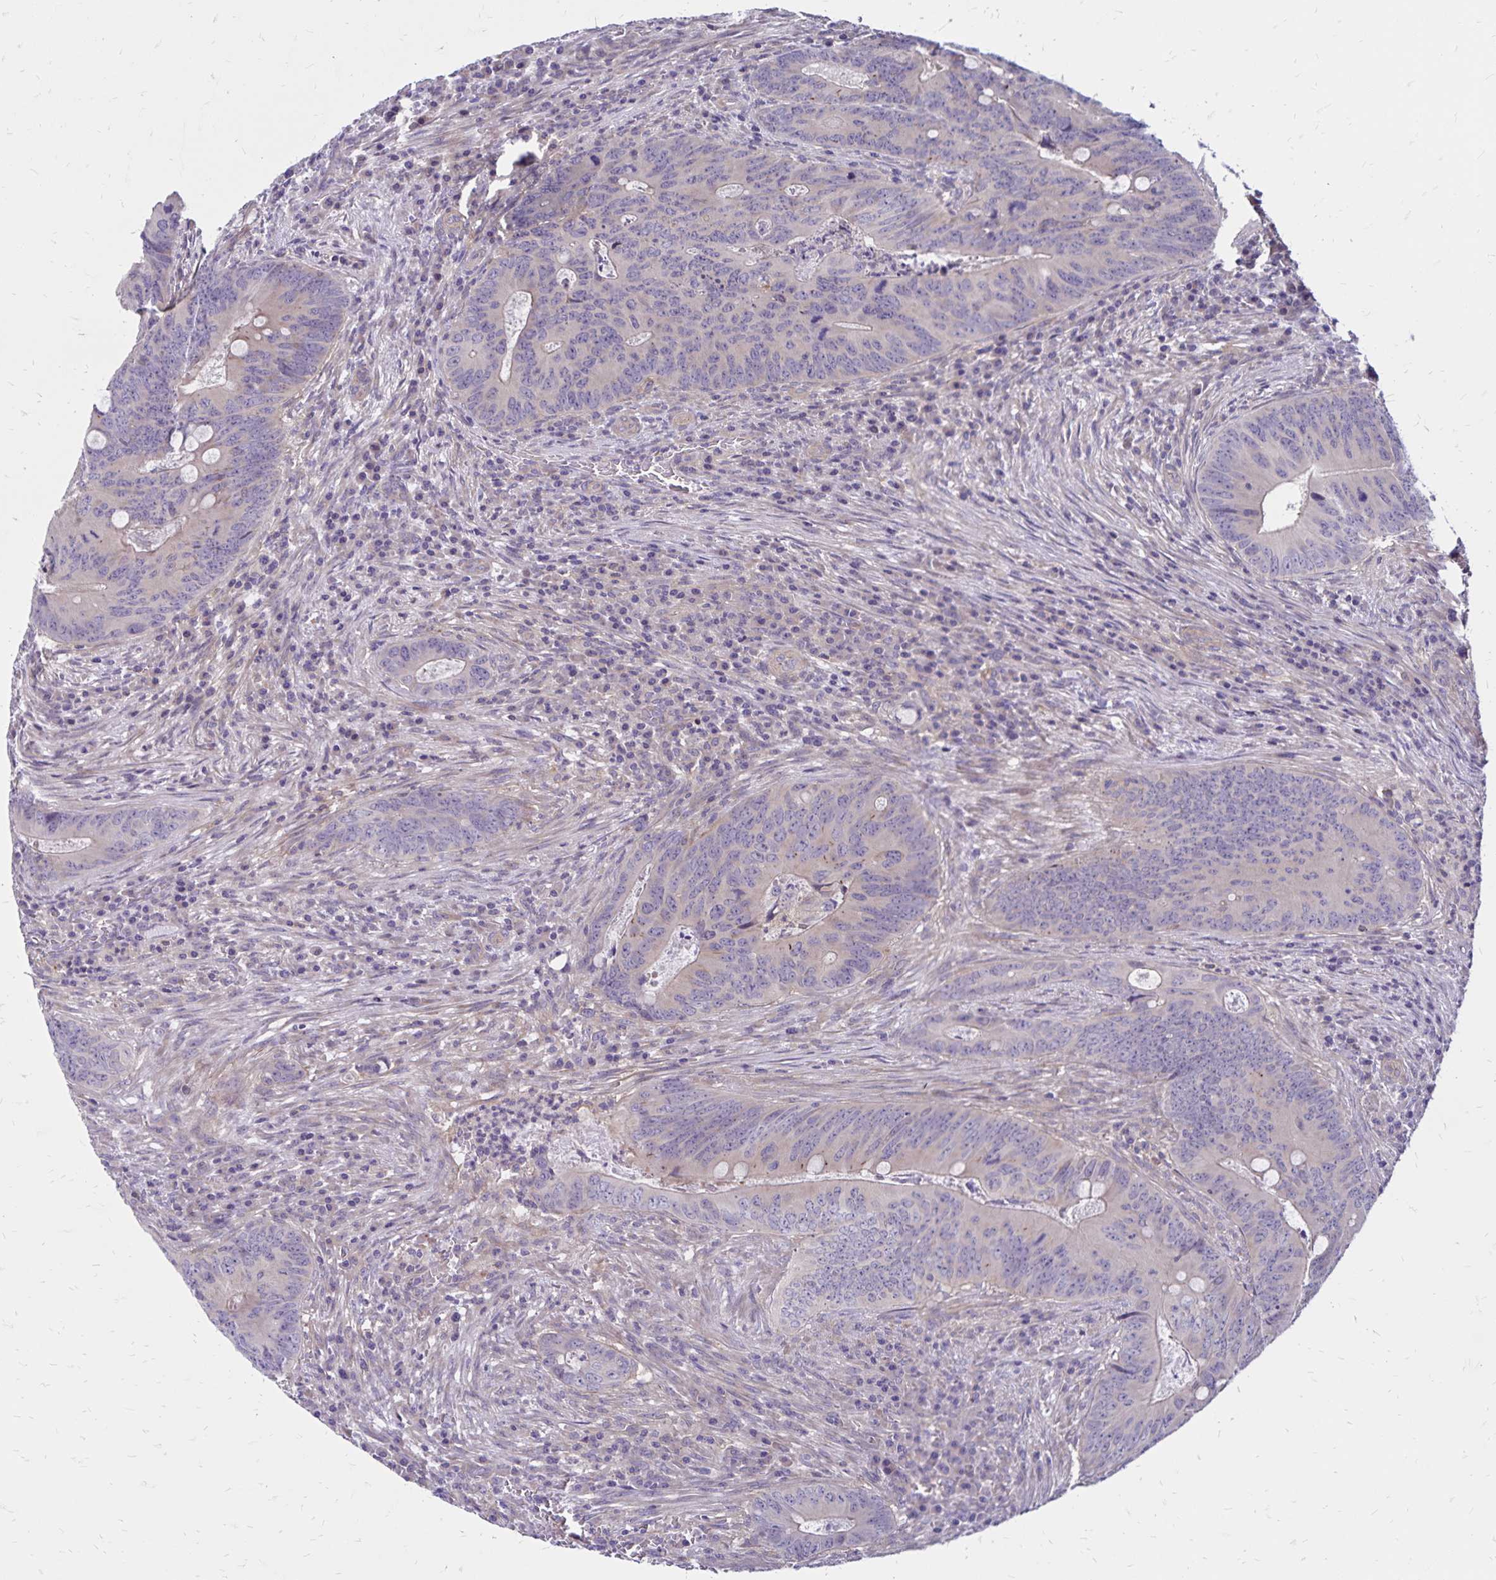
{"staining": {"intensity": "negative", "quantity": "none", "location": "none"}, "tissue": "colorectal cancer", "cell_type": "Tumor cells", "image_type": "cancer", "snomed": [{"axis": "morphology", "description": "Adenocarcinoma, NOS"}, {"axis": "topography", "description": "Colon"}], "caption": "An IHC histopathology image of adenocarcinoma (colorectal) is shown. There is no staining in tumor cells of adenocarcinoma (colorectal).", "gene": "FSD1", "patient": {"sex": "female", "age": 74}}